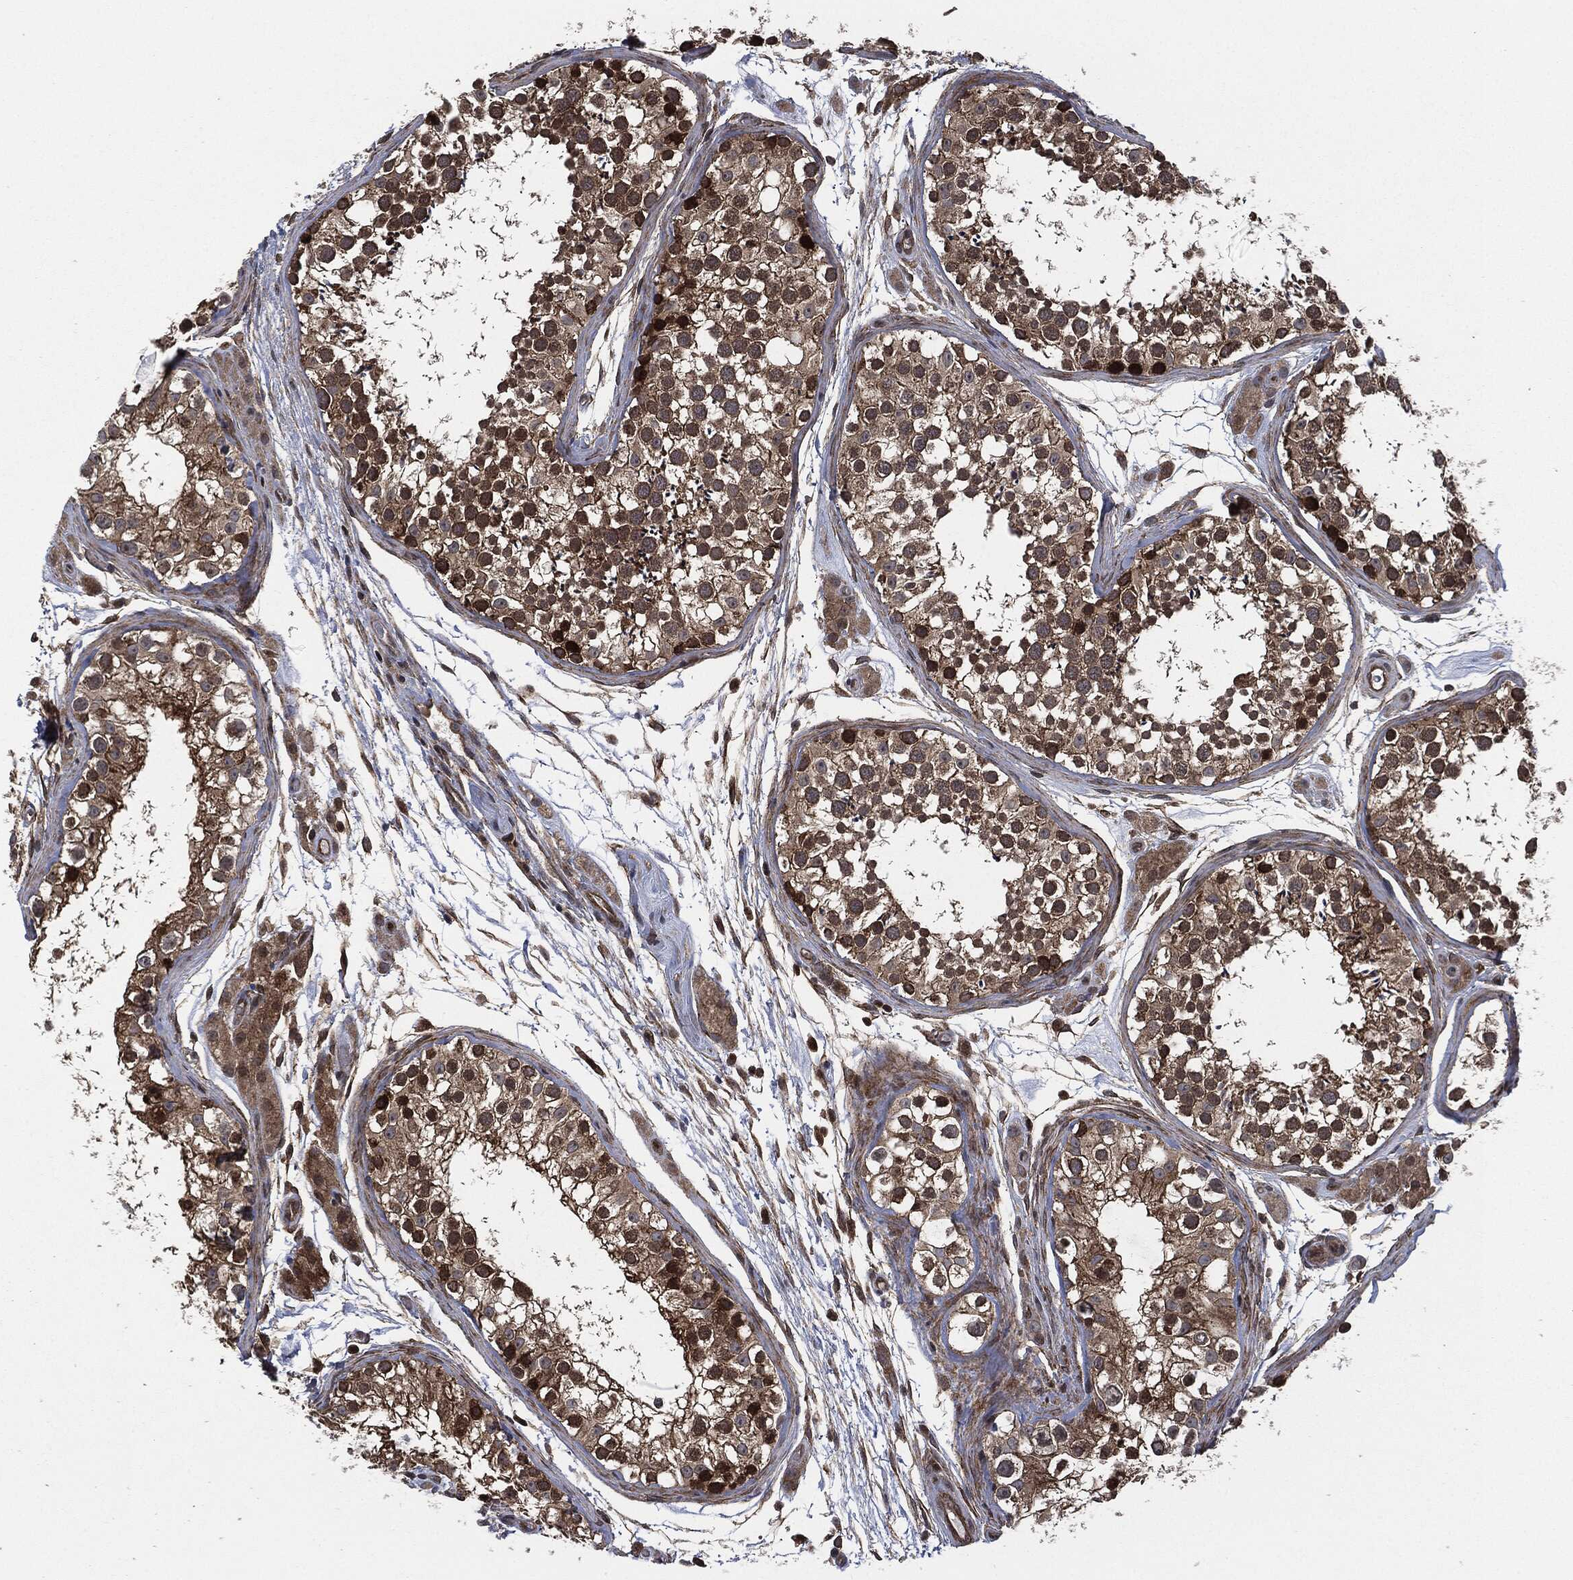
{"staining": {"intensity": "moderate", "quantity": ">75%", "location": "cytoplasmic/membranous"}, "tissue": "testis", "cell_type": "Cells in seminiferous ducts", "image_type": "normal", "snomed": [{"axis": "morphology", "description": "Normal tissue, NOS"}, {"axis": "topography", "description": "Testis"}], "caption": "Moderate cytoplasmic/membranous protein expression is appreciated in approximately >75% of cells in seminiferous ducts in testis. The protein is stained brown, and the nuclei are stained in blue (DAB (3,3'-diaminobenzidine) IHC with brightfield microscopy, high magnification).", "gene": "HRAS", "patient": {"sex": "male", "age": 31}}